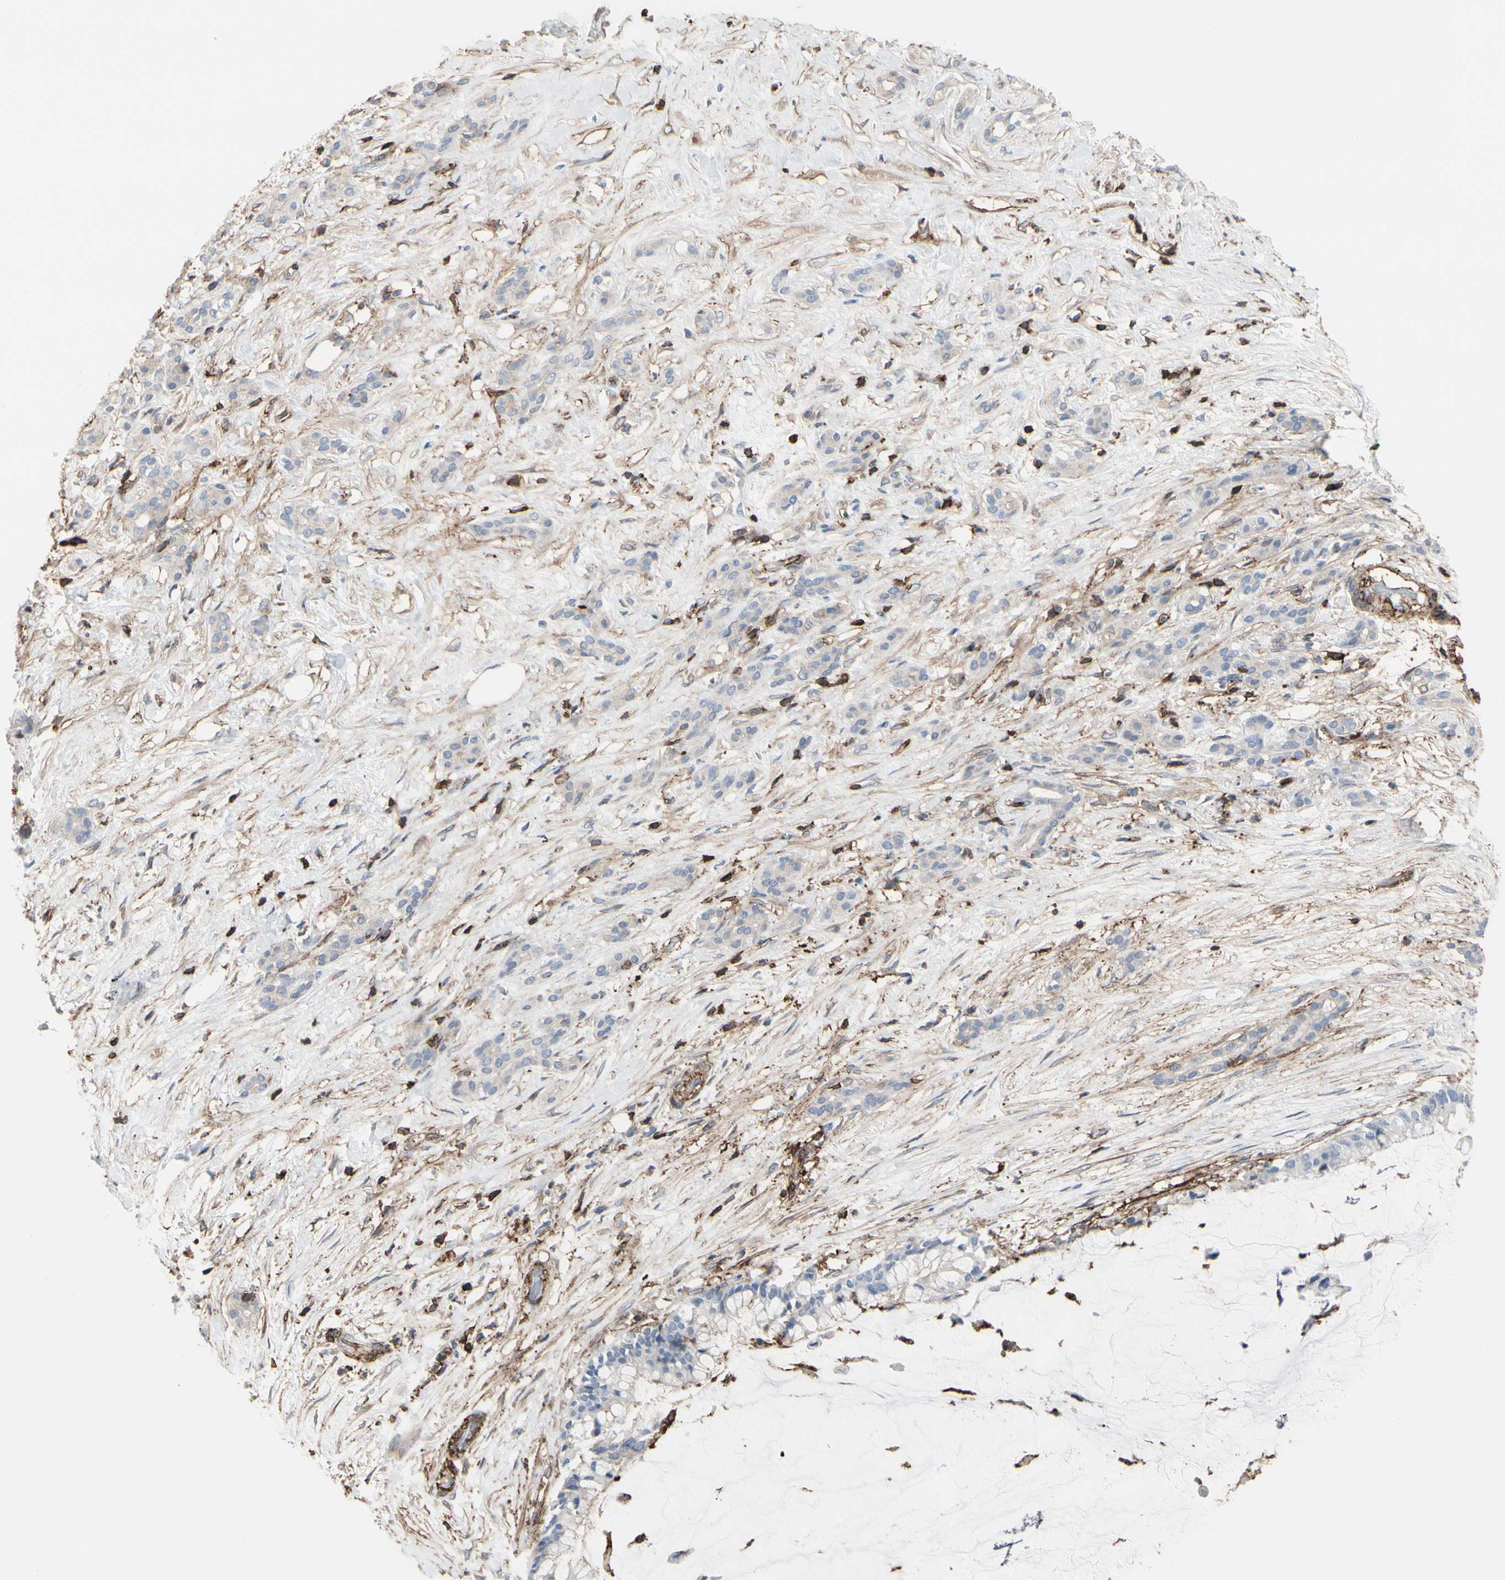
{"staining": {"intensity": "weak", "quantity": ">75%", "location": "cytoplasmic/membranous"}, "tissue": "pancreatic cancer", "cell_type": "Tumor cells", "image_type": "cancer", "snomed": [{"axis": "morphology", "description": "Adenocarcinoma, NOS"}, {"axis": "topography", "description": "Pancreas"}], "caption": "There is low levels of weak cytoplasmic/membranous positivity in tumor cells of pancreatic cancer, as demonstrated by immunohistochemical staining (brown color).", "gene": "ANXA6", "patient": {"sex": "male", "age": 41}}